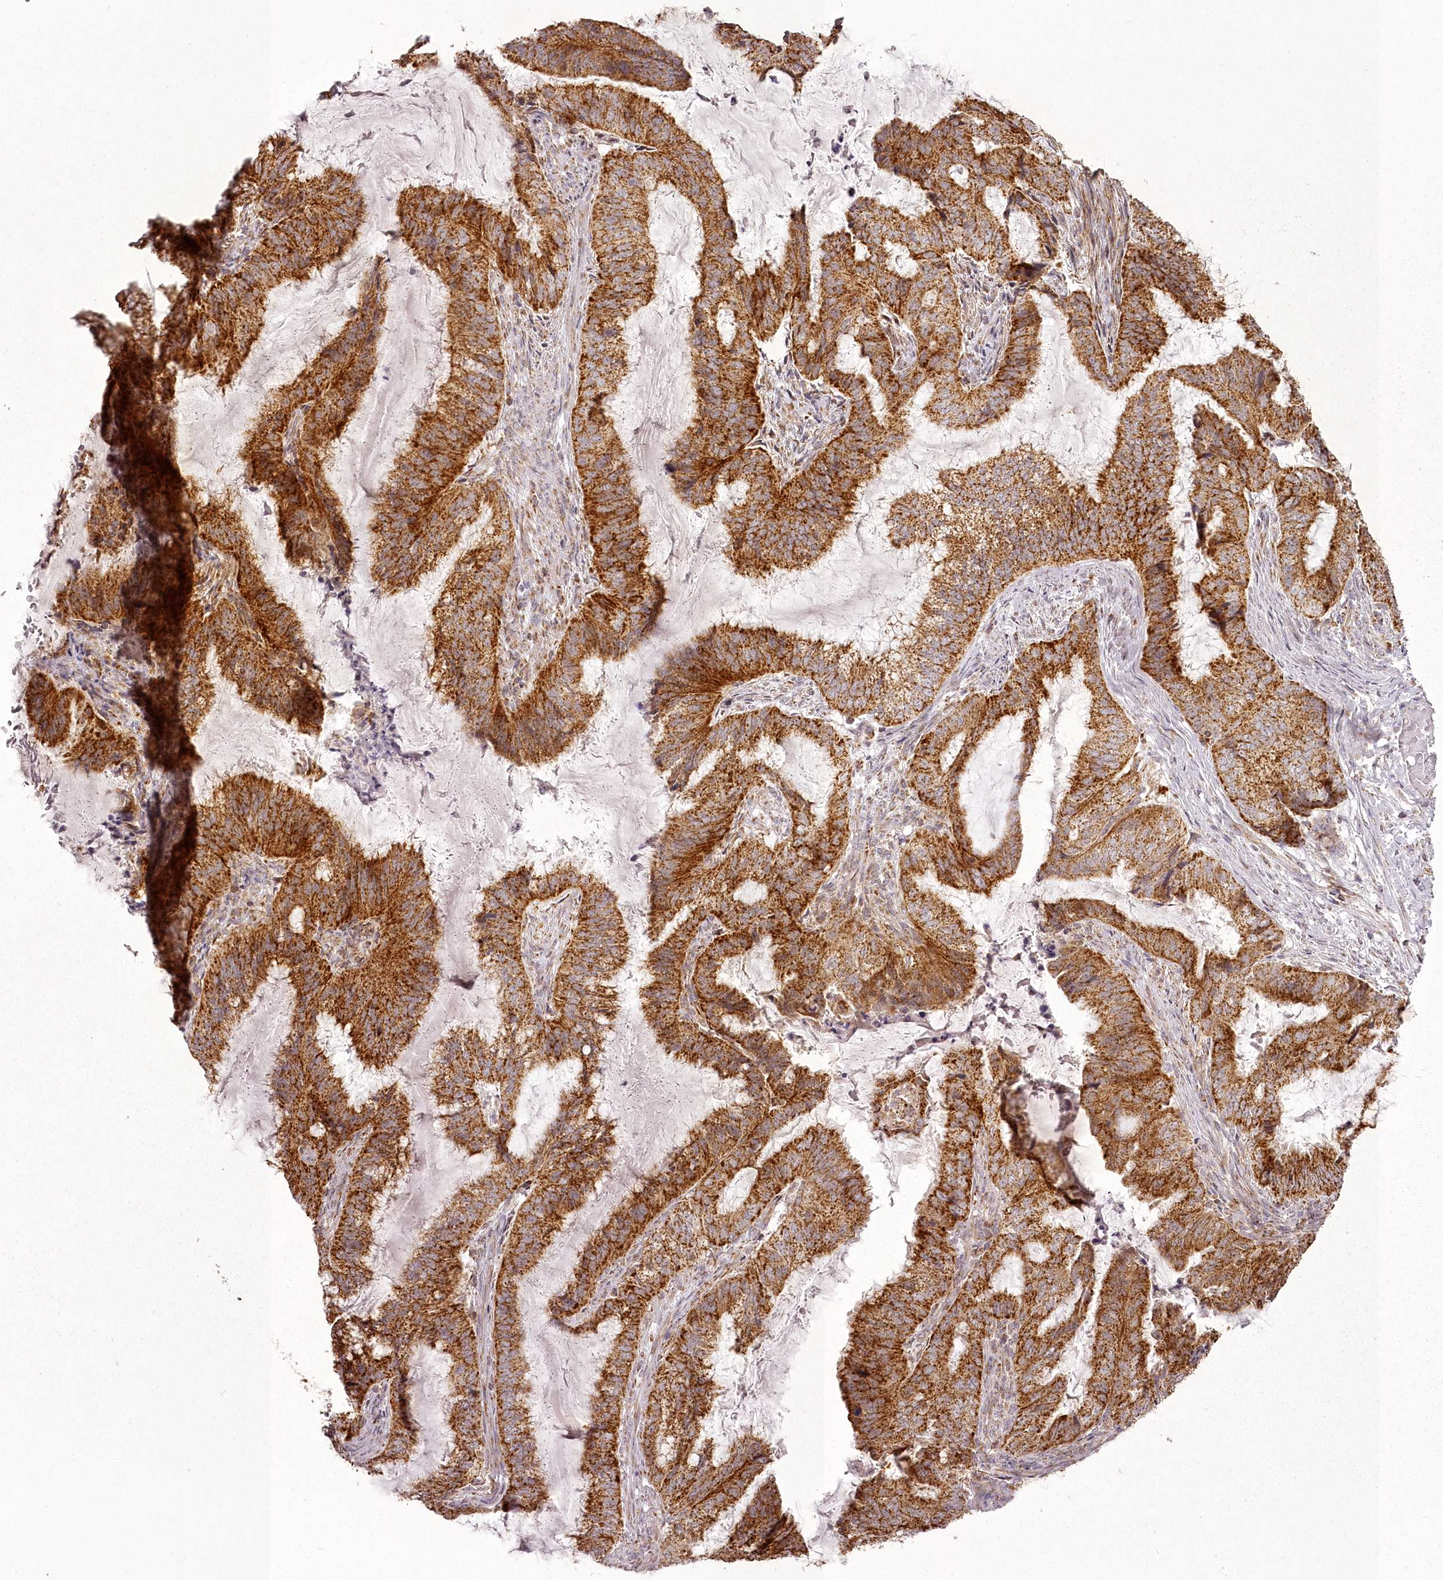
{"staining": {"intensity": "strong", "quantity": ">75%", "location": "cytoplasmic/membranous"}, "tissue": "endometrial cancer", "cell_type": "Tumor cells", "image_type": "cancer", "snomed": [{"axis": "morphology", "description": "Adenocarcinoma, NOS"}, {"axis": "topography", "description": "Endometrium"}], "caption": "An image showing strong cytoplasmic/membranous positivity in about >75% of tumor cells in endometrial cancer (adenocarcinoma), as visualized by brown immunohistochemical staining.", "gene": "CHCHD2", "patient": {"sex": "female", "age": 51}}